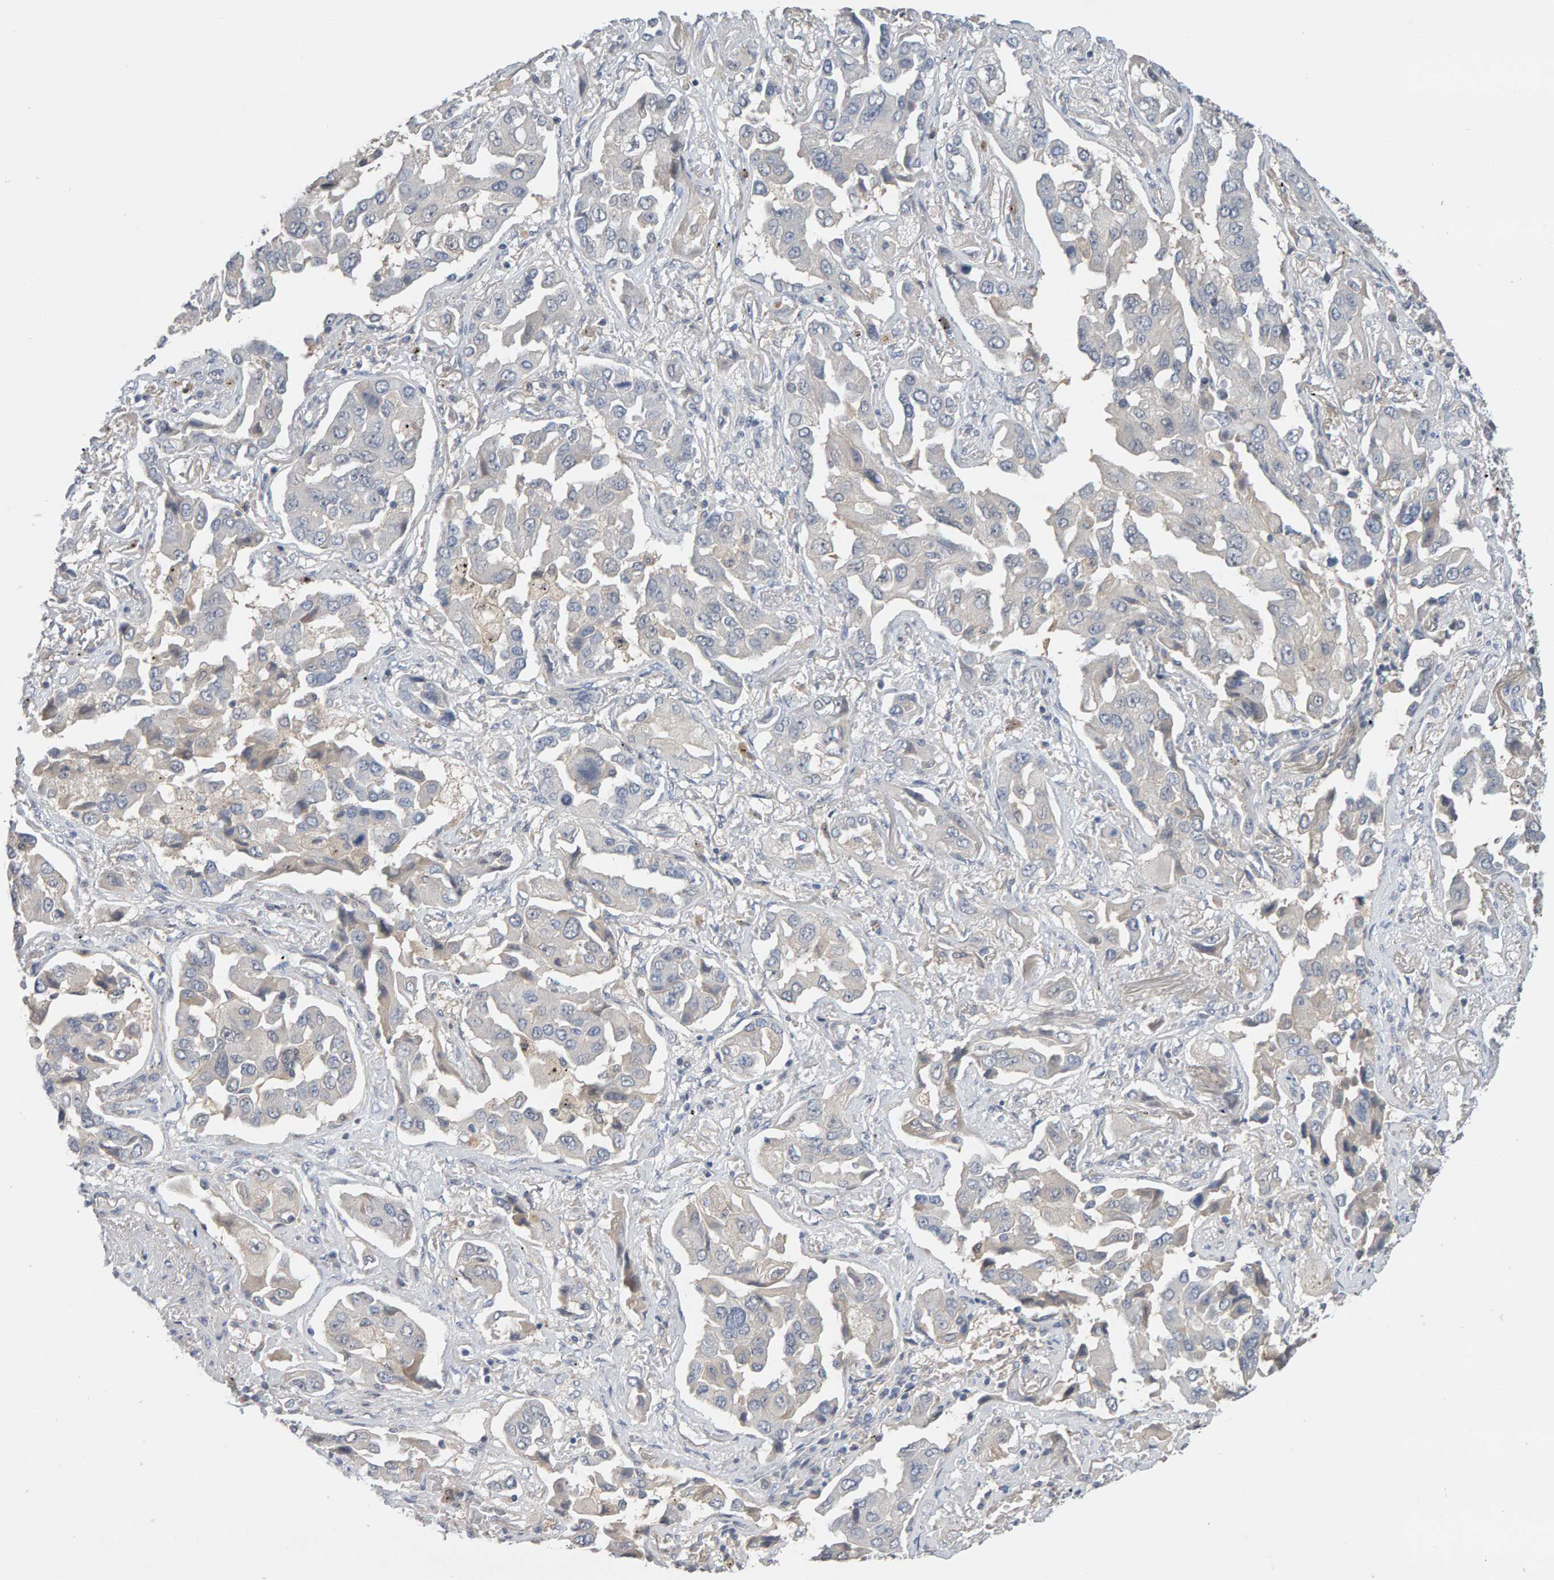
{"staining": {"intensity": "negative", "quantity": "none", "location": "none"}, "tissue": "lung cancer", "cell_type": "Tumor cells", "image_type": "cancer", "snomed": [{"axis": "morphology", "description": "Adenocarcinoma, NOS"}, {"axis": "topography", "description": "Lung"}], "caption": "This is a micrograph of immunohistochemistry staining of lung cancer (adenocarcinoma), which shows no expression in tumor cells. (DAB immunohistochemistry, high magnification).", "gene": "GFUS", "patient": {"sex": "female", "age": 65}}